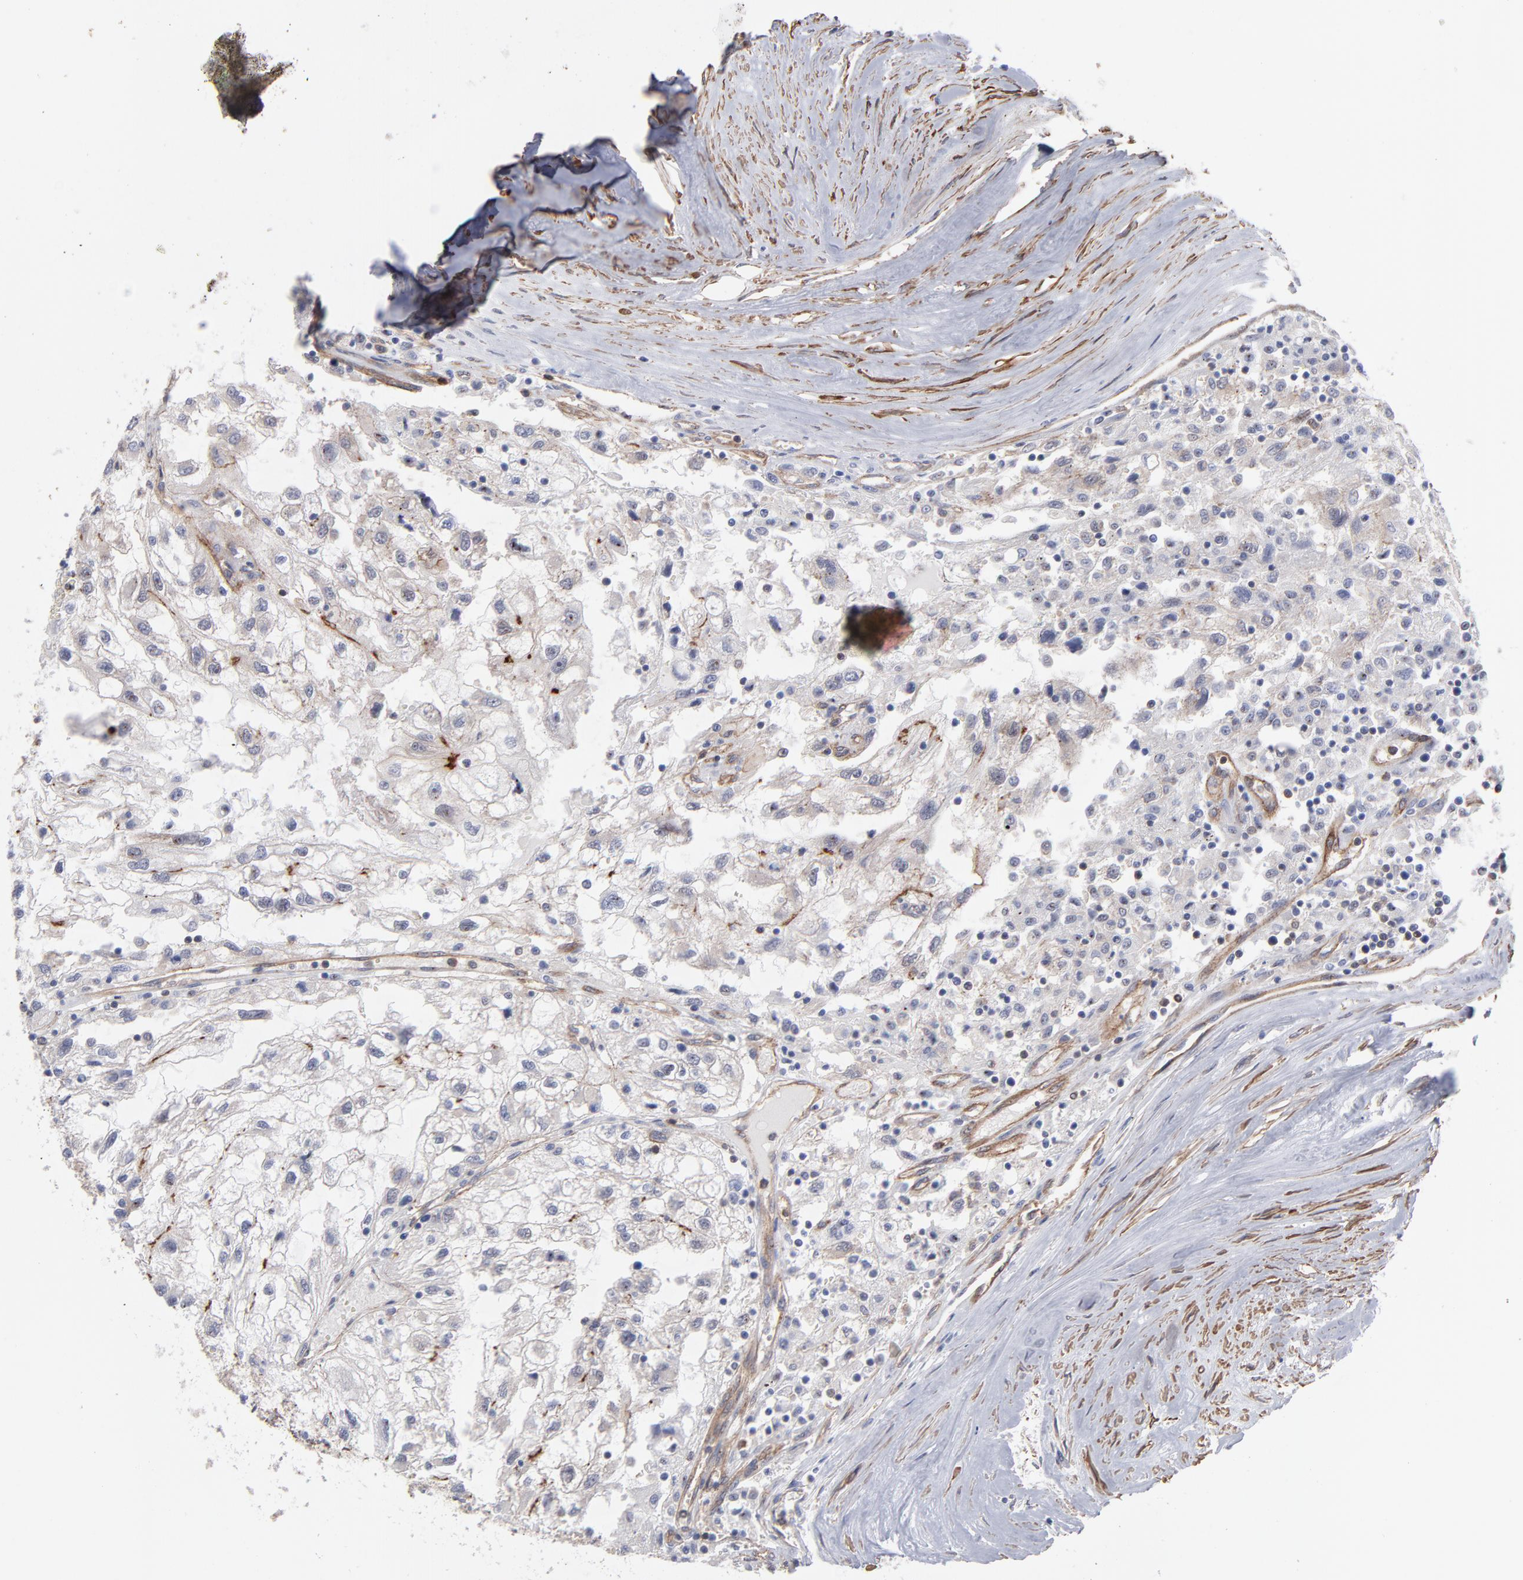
{"staining": {"intensity": "negative", "quantity": "none", "location": "none"}, "tissue": "renal cancer", "cell_type": "Tumor cells", "image_type": "cancer", "snomed": [{"axis": "morphology", "description": "Normal tissue, NOS"}, {"axis": "morphology", "description": "Adenocarcinoma, NOS"}, {"axis": "topography", "description": "Kidney"}], "caption": "A histopathology image of human renal adenocarcinoma is negative for staining in tumor cells. (DAB (3,3'-diaminobenzidine) immunohistochemistry (IHC), high magnification).", "gene": "PXN", "patient": {"sex": "male", "age": 71}}